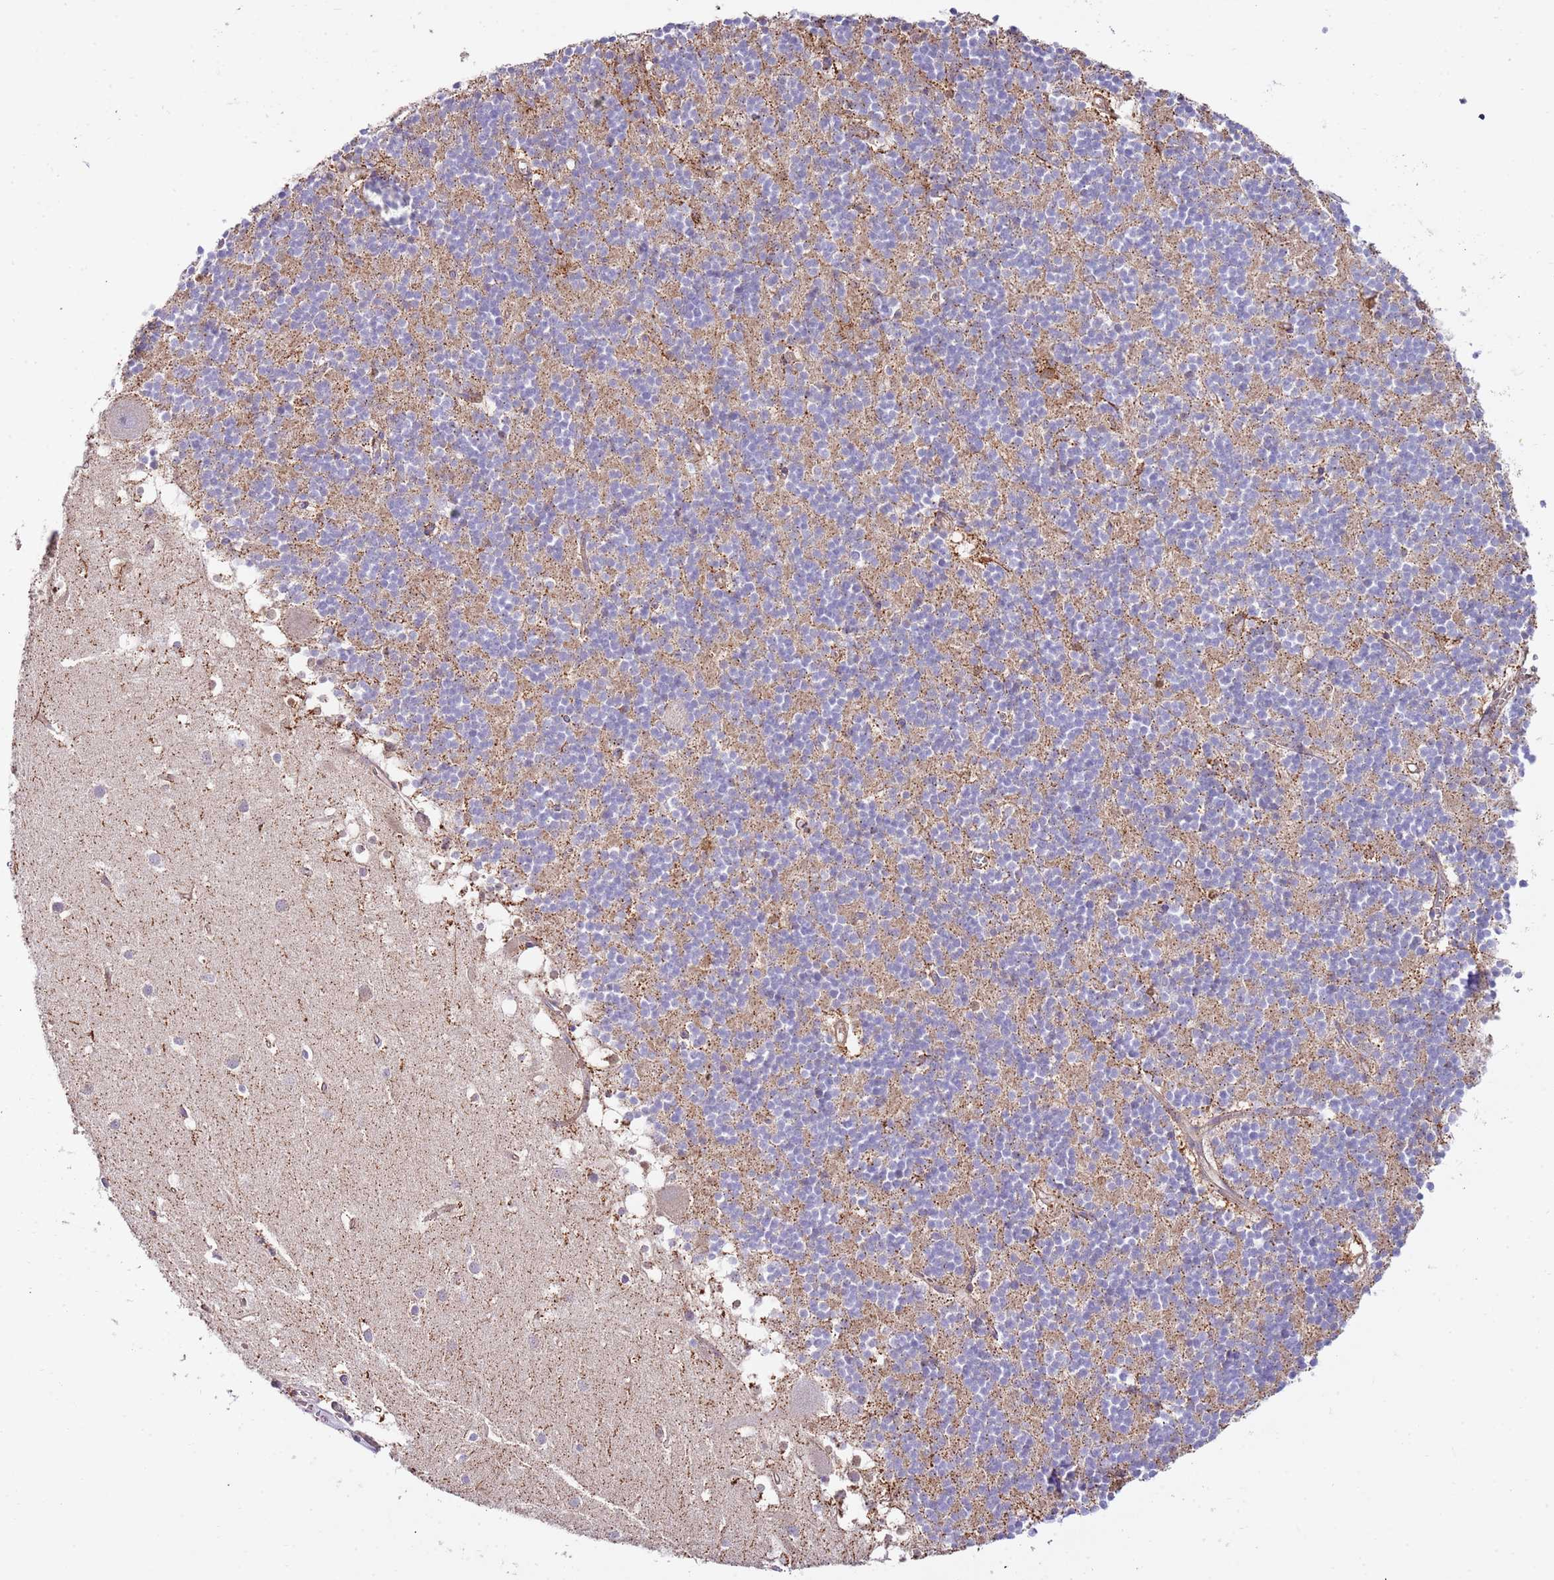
{"staining": {"intensity": "moderate", "quantity": "25%-75%", "location": "cytoplasmic/membranous"}, "tissue": "cerebellum", "cell_type": "Cells in granular layer", "image_type": "normal", "snomed": [{"axis": "morphology", "description": "Normal tissue, NOS"}, {"axis": "topography", "description": "Cerebellum"}], "caption": "DAB (3,3'-diaminobenzidine) immunohistochemical staining of benign cerebellum demonstrates moderate cytoplasmic/membranous protein expression in approximately 25%-75% of cells in granular layer. The staining is performed using DAB brown chromogen to label protein expression. The nuclei are counter-stained blue using hematoxylin.", "gene": "DOCK6", "patient": {"sex": "male", "age": 54}}